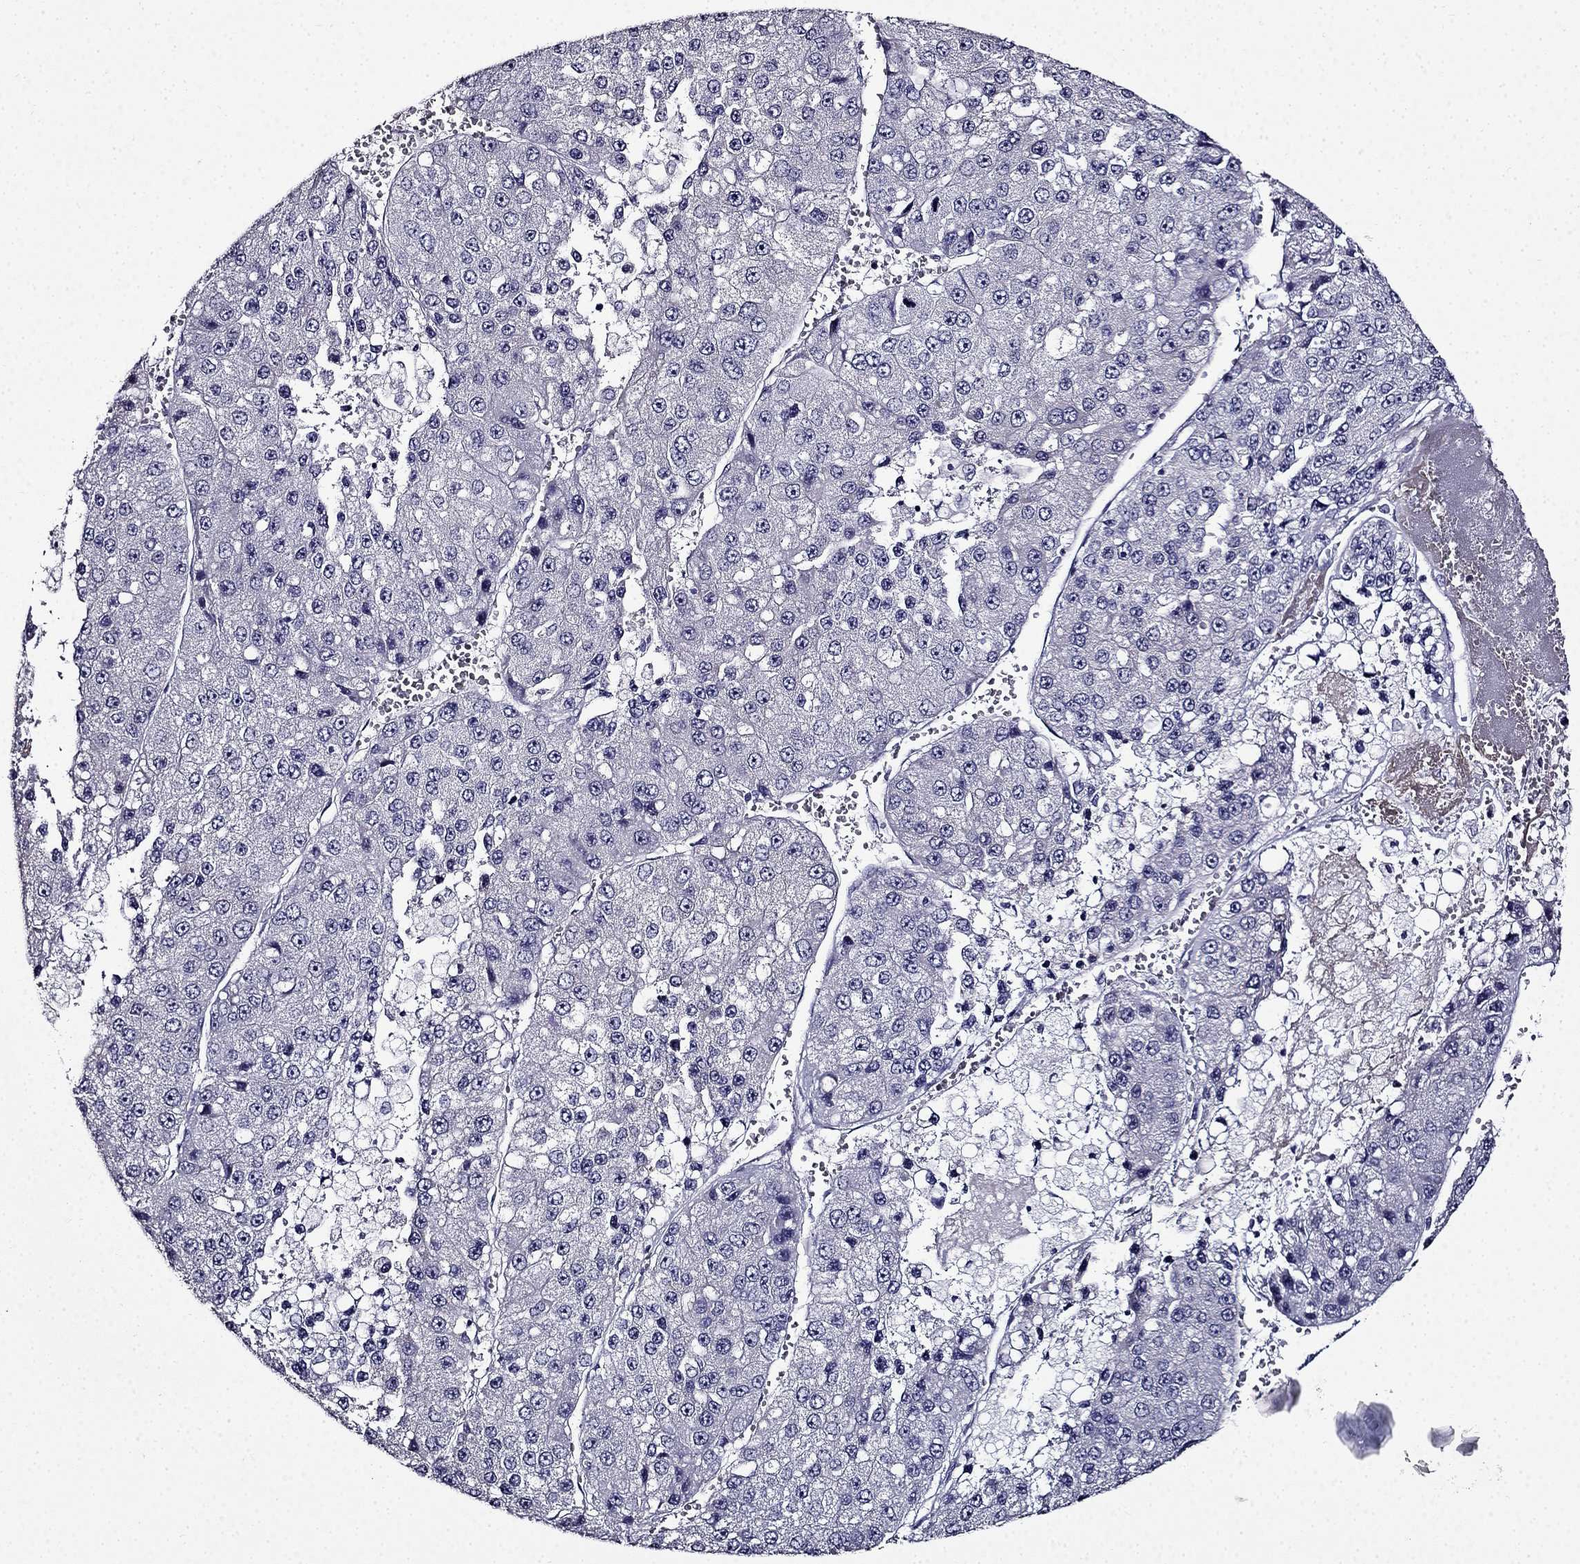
{"staining": {"intensity": "negative", "quantity": "none", "location": "none"}, "tissue": "liver cancer", "cell_type": "Tumor cells", "image_type": "cancer", "snomed": [{"axis": "morphology", "description": "Carcinoma, Hepatocellular, NOS"}, {"axis": "topography", "description": "Liver"}], "caption": "The micrograph shows no staining of tumor cells in liver hepatocellular carcinoma.", "gene": "TMEM266", "patient": {"sex": "female", "age": 73}}